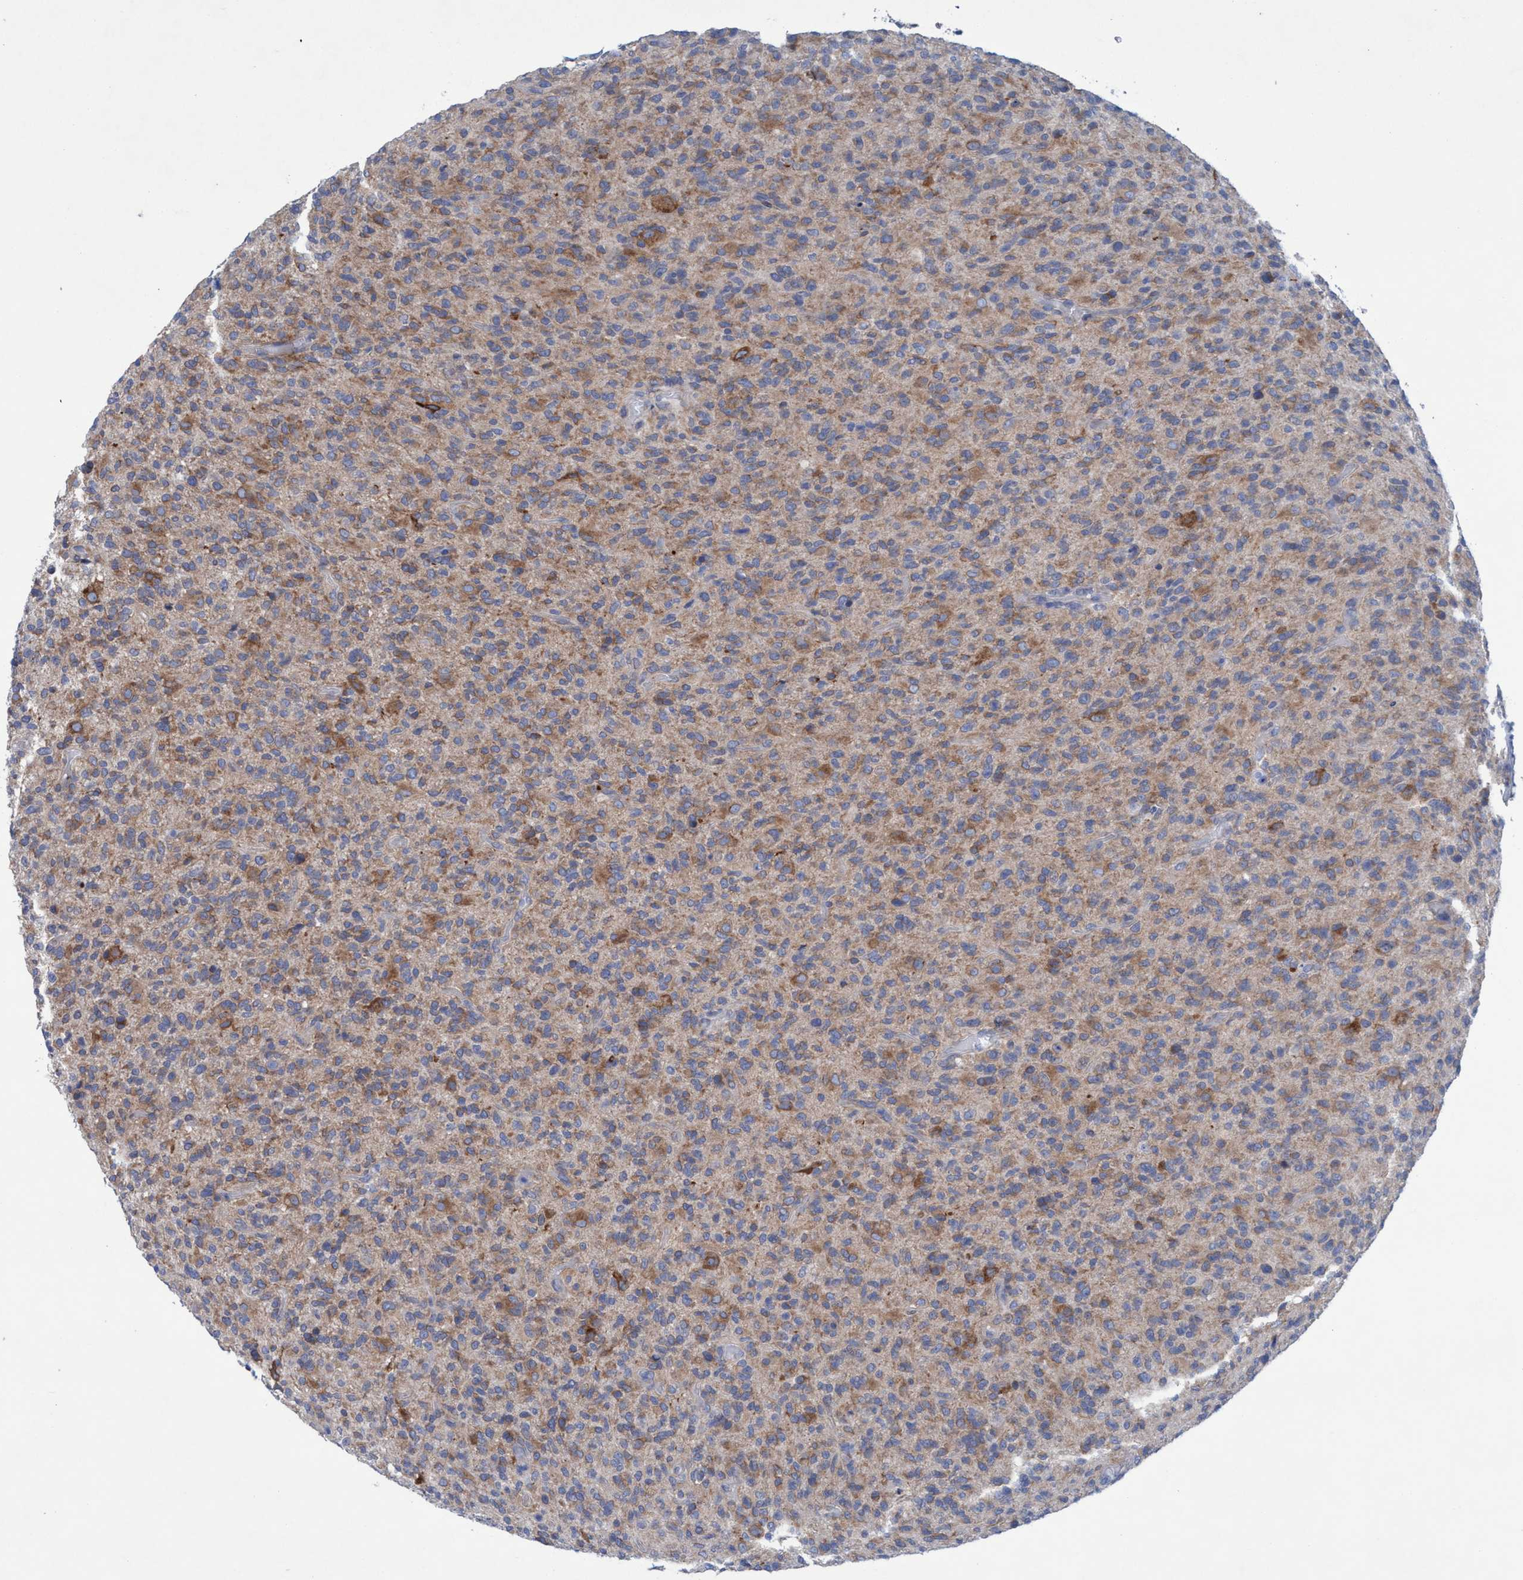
{"staining": {"intensity": "moderate", "quantity": ">75%", "location": "cytoplasmic/membranous"}, "tissue": "glioma", "cell_type": "Tumor cells", "image_type": "cancer", "snomed": [{"axis": "morphology", "description": "Glioma, malignant, High grade"}, {"axis": "topography", "description": "Brain"}], "caption": "This is a photomicrograph of IHC staining of malignant glioma (high-grade), which shows moderate expression in the cytoplasmic/membranous of tumor cells.", "gene": "RSAD1", "patient": {"sex": "male", "age": 71}}